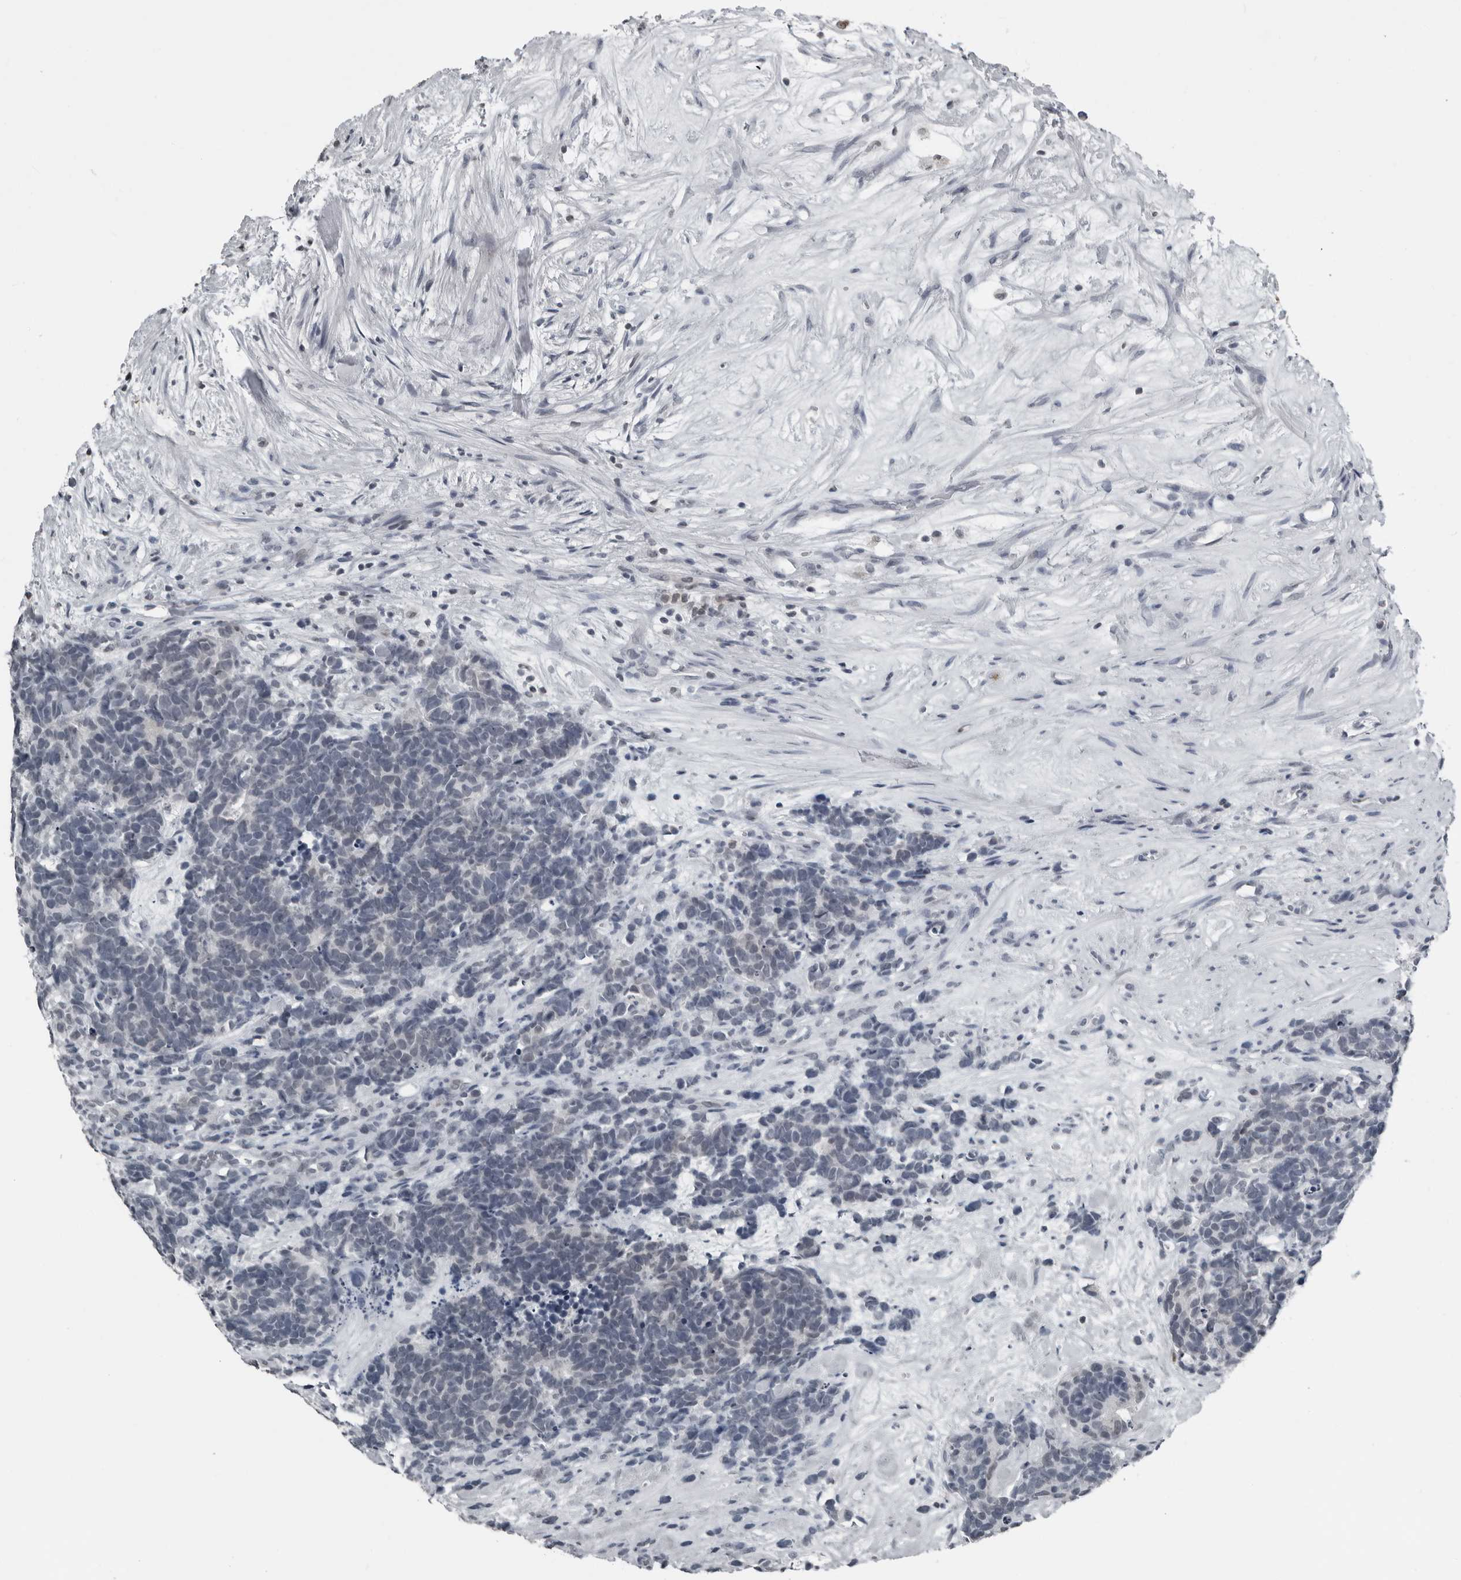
{"staining": {"intensity": "negative", "quantity": "none", "location": "none"}, "tissue": "carcinoid", "cell_type": "Tumor cells", "image_type": "cancer", "snomed": [{"axis": "morphology", "description": "Carcinoma, NOS"}, {"axis": "morphology", "description": "Carcinoid, malignant, NOS"}, {"axis": "topography", "description": "Urinary bladder"}], "caption": "Carcinoid was stained to show a protein in brown. There is no significant staining in tumor cells.", "gene": "RTCA", "patient": {"sex": "male", "age": 57}}